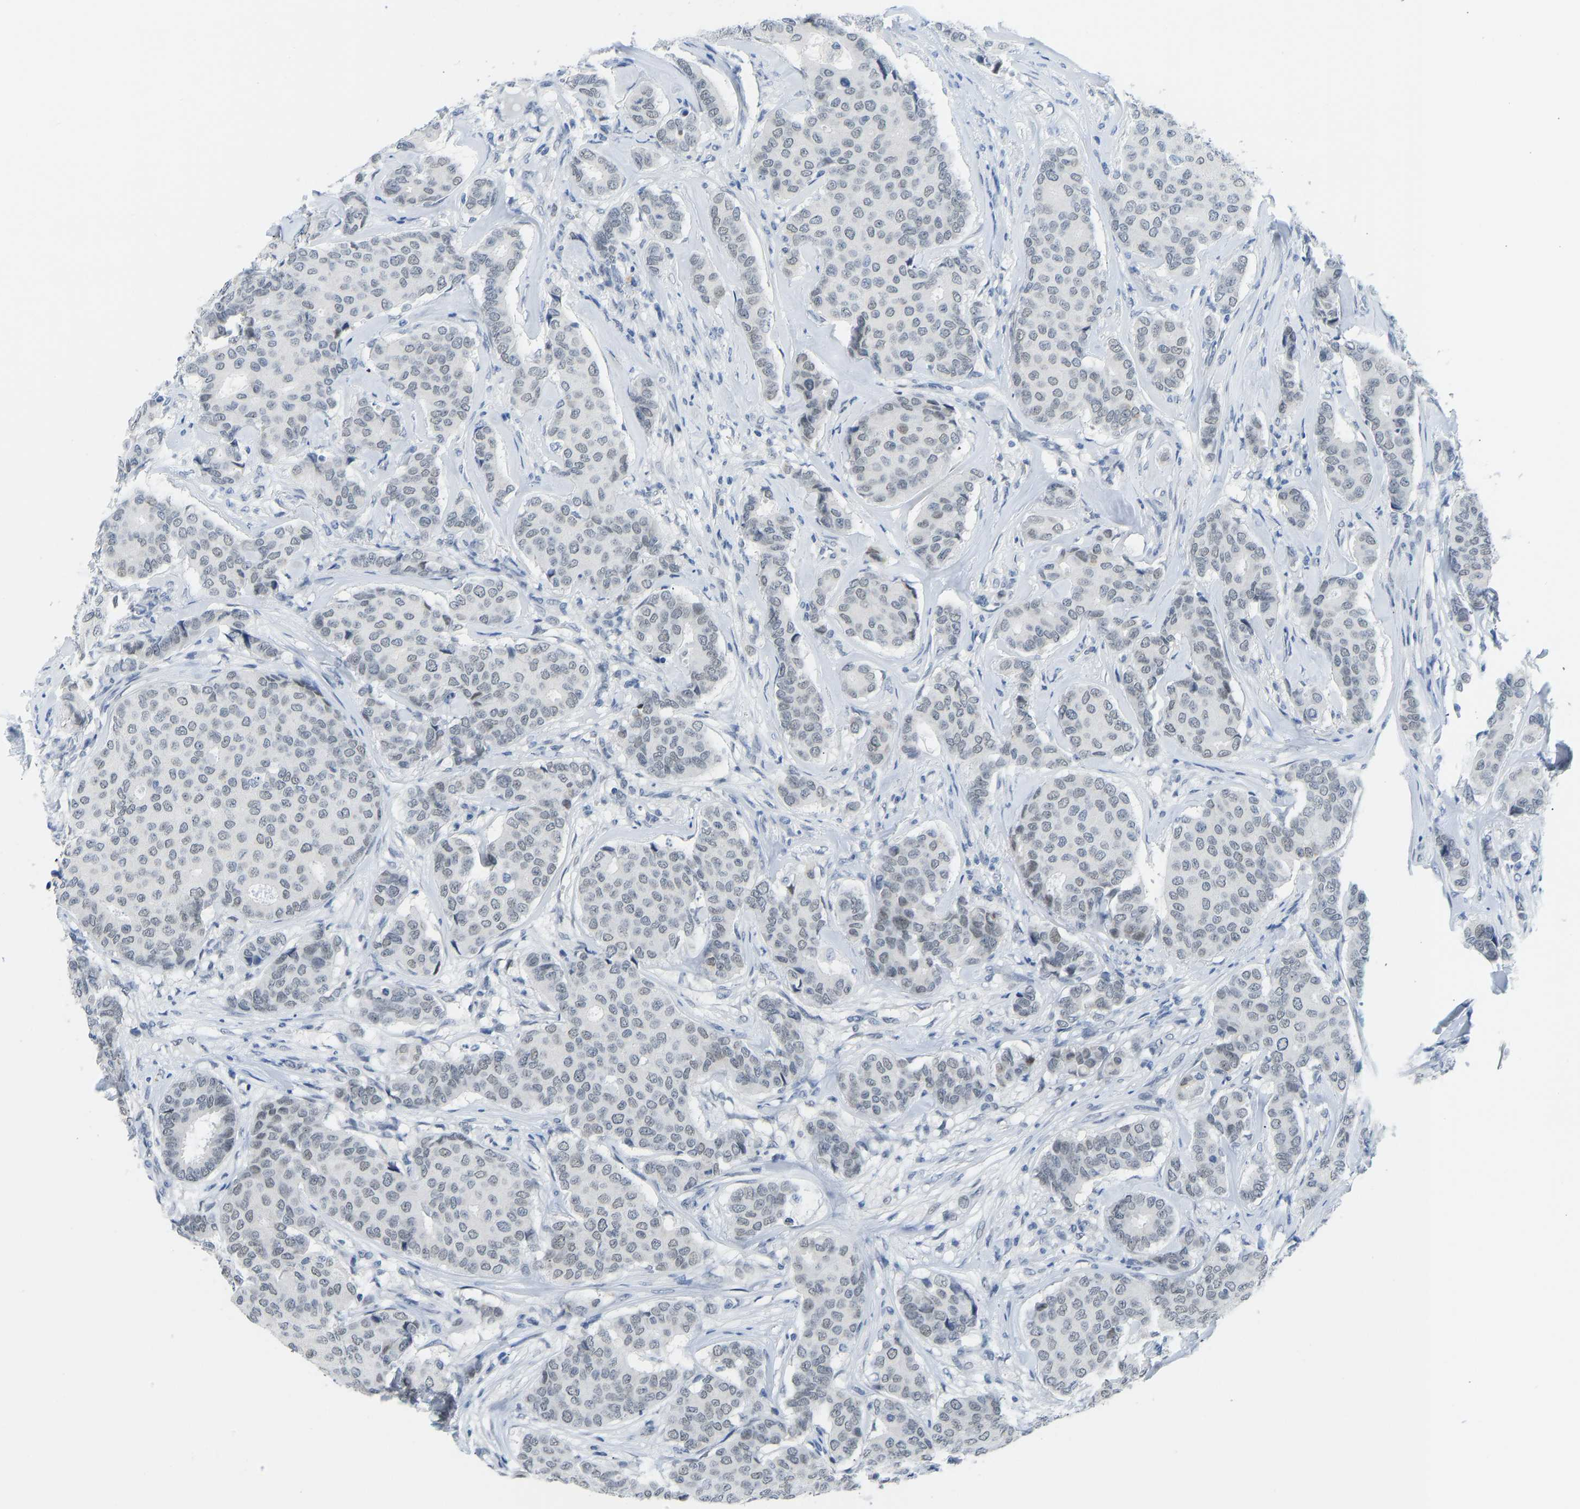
{"staining": {"intensity": "negative", "quantity": "none", "location": "none"}, "tissue": "breast cancer", "cell_type": "Tumor cells", "image_type": "cancer", "snomed": [{"axis": "morphology", "description": "Duct carcinoma"}, {"axis": "topography", "description": "Breast"}], "caption": "Breast infiltrating ductal carcinoma was stained to show a protein in brown. There is no significant expression in tumor cells. The staining is performed using DAB (3,3'-diaminobenzidine) brown chromogen with nuclei counter-stained in using hematoxylin.", "gene": "TXNDC2", "patient": {"sex": "female", "age": 75}}